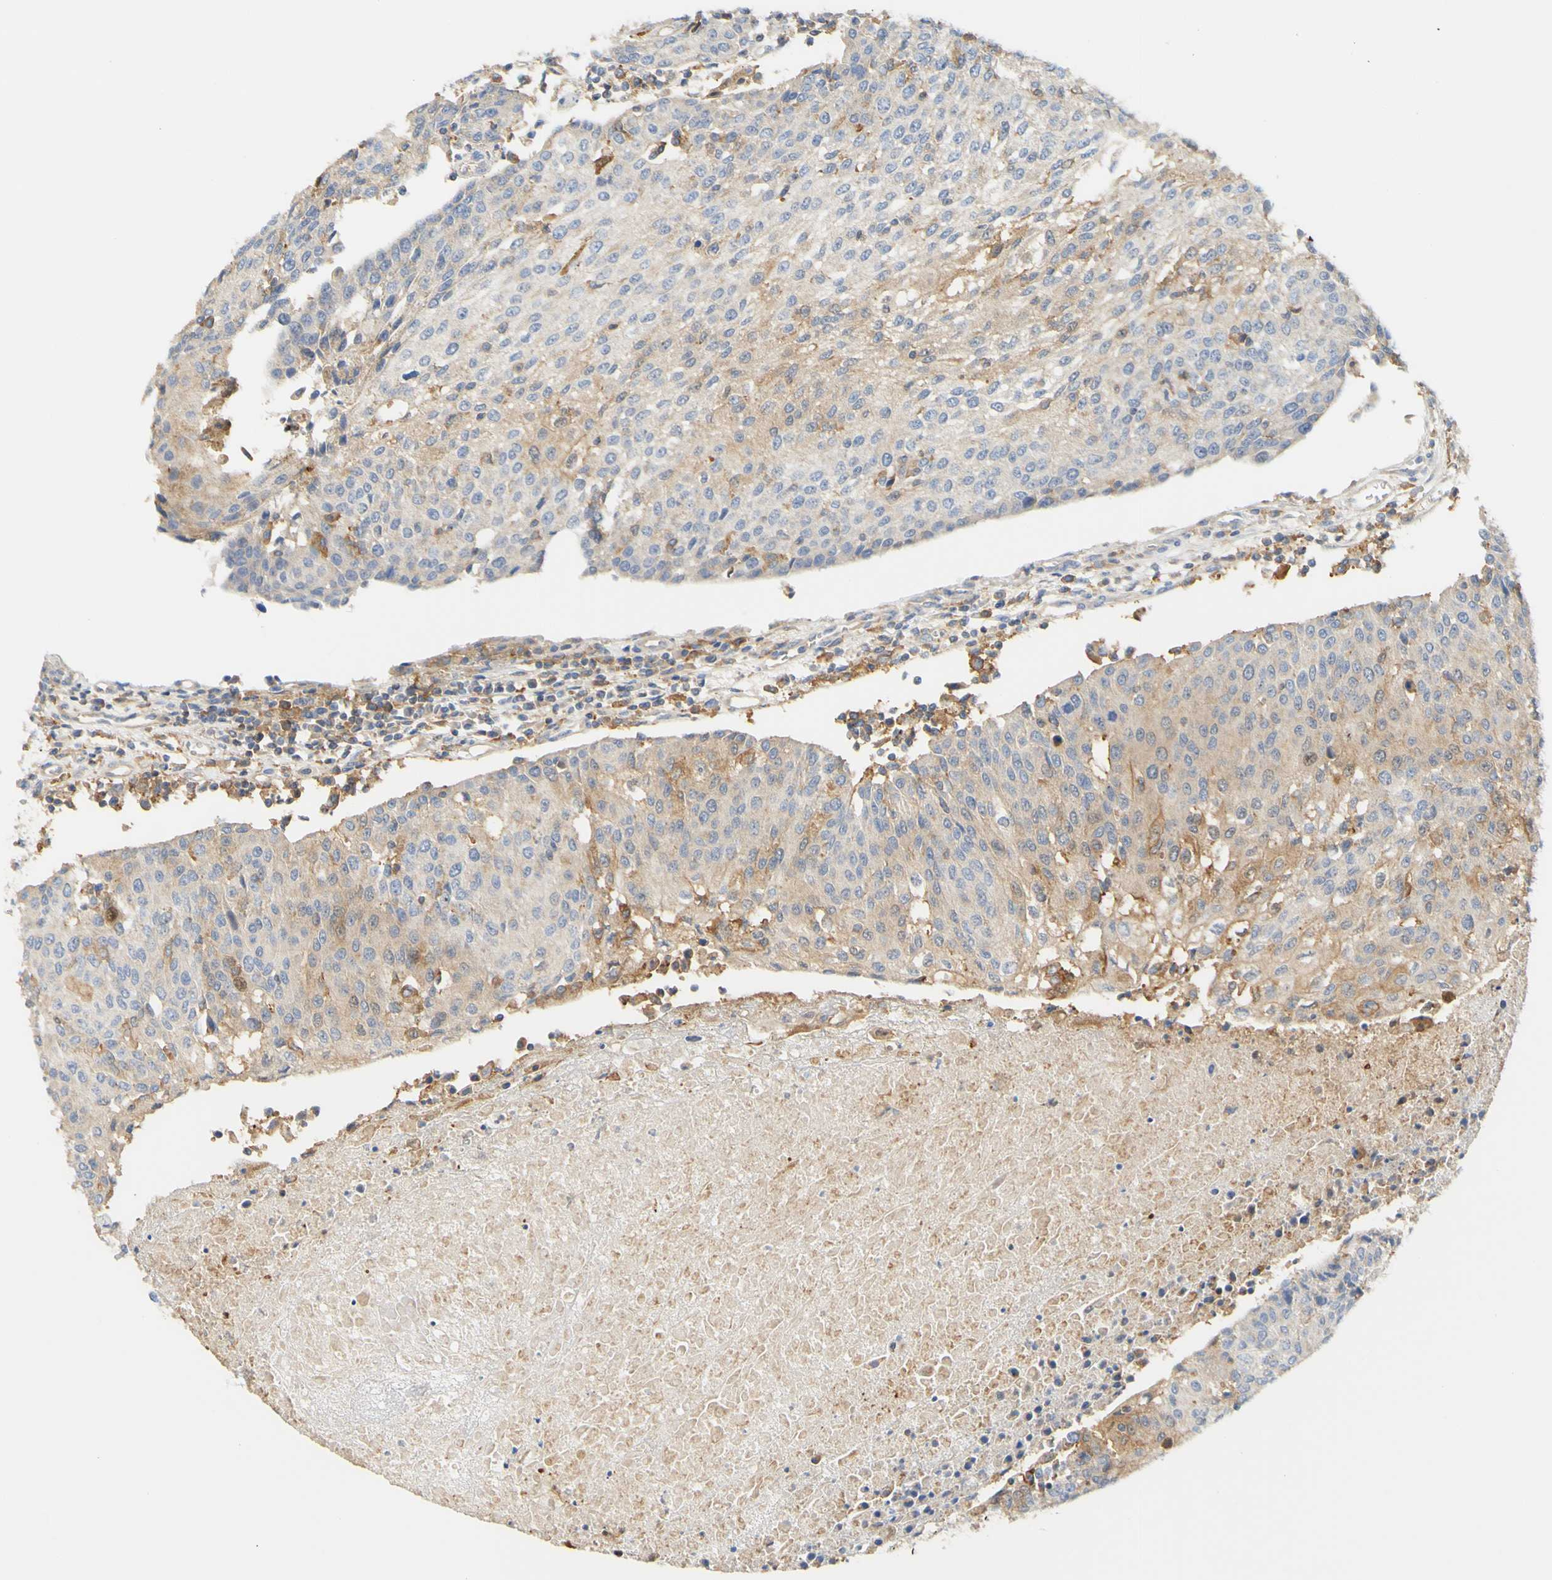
{"staining": {"intensity": "weak", "quantity": "25%-75%", "location": "cytoplasmic/membranous"}, "tissue": "urothelial cancer", "cell_type": "Tumor cells", "image_type": "cancer", "snomed": [{"axis": "morphology", "description": "Urothelial carcinoma, High grade"}, {"axis": "topography", "description": "Urinary bladder"}], "caption": "DAB immunohistochemical staining of urothelial cancer reveals weak cytoplasmic/membranous protein expression in approximately 25%-75% of tumor cells.", "gene": "PCDH7", "patient": {"sex": "female", "age": 85}}